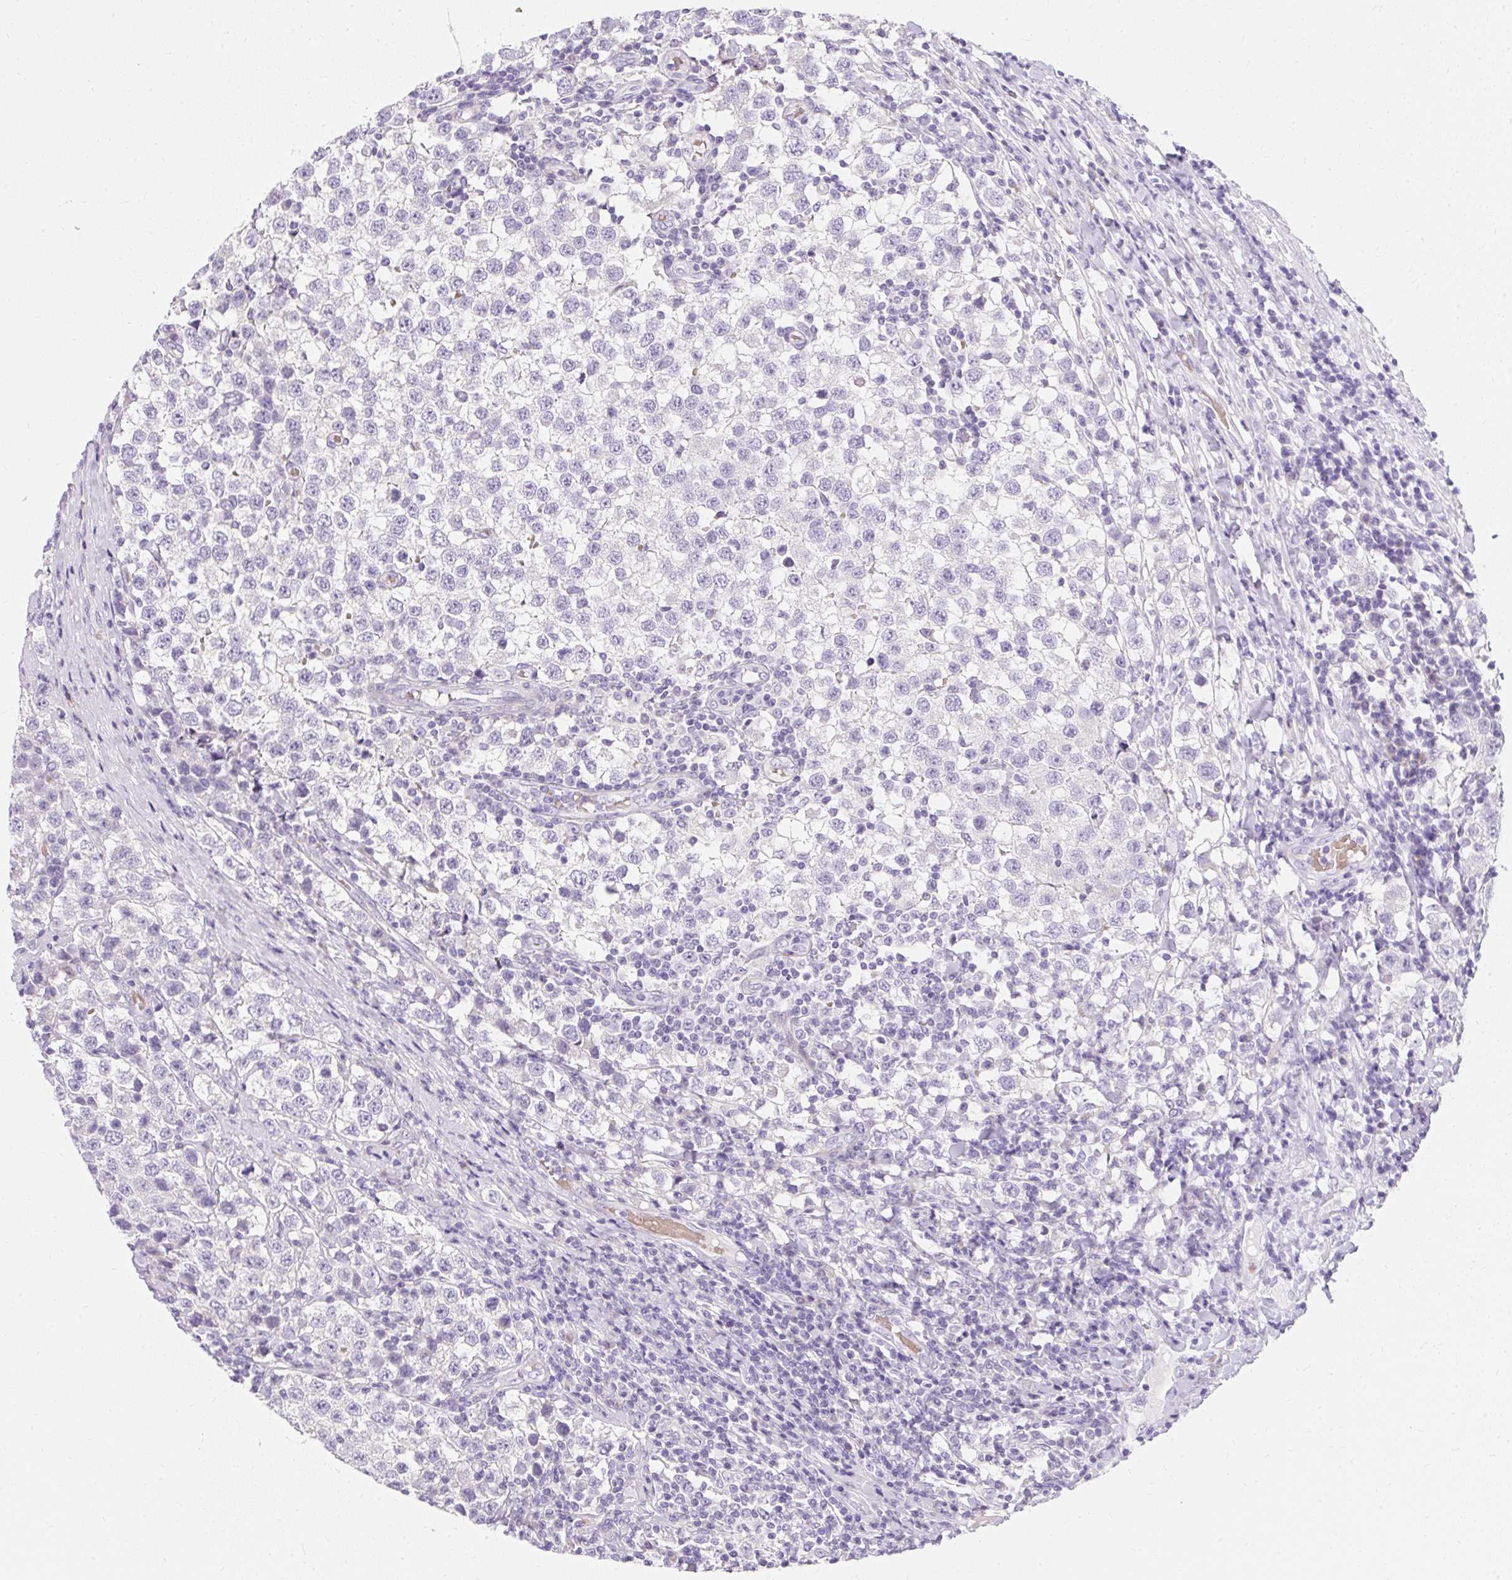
{"staining": {"intensity": "negative", "quantity": "none", "location": "none"}, "tissue": "testis cancer", "cell_type": "Tumor cells", "image_type": "cancer", "snomed": [{"axis": "morphology", "description": "Seminoma, NOS"}, {"axis": "topography", "description": "Testis"}], "caption": "Testis seminoma stained for a protein using IHC reveals no positivity tumor cells.", "gene": "DTX4", "patient": {"sex": "male", "age": 34}}